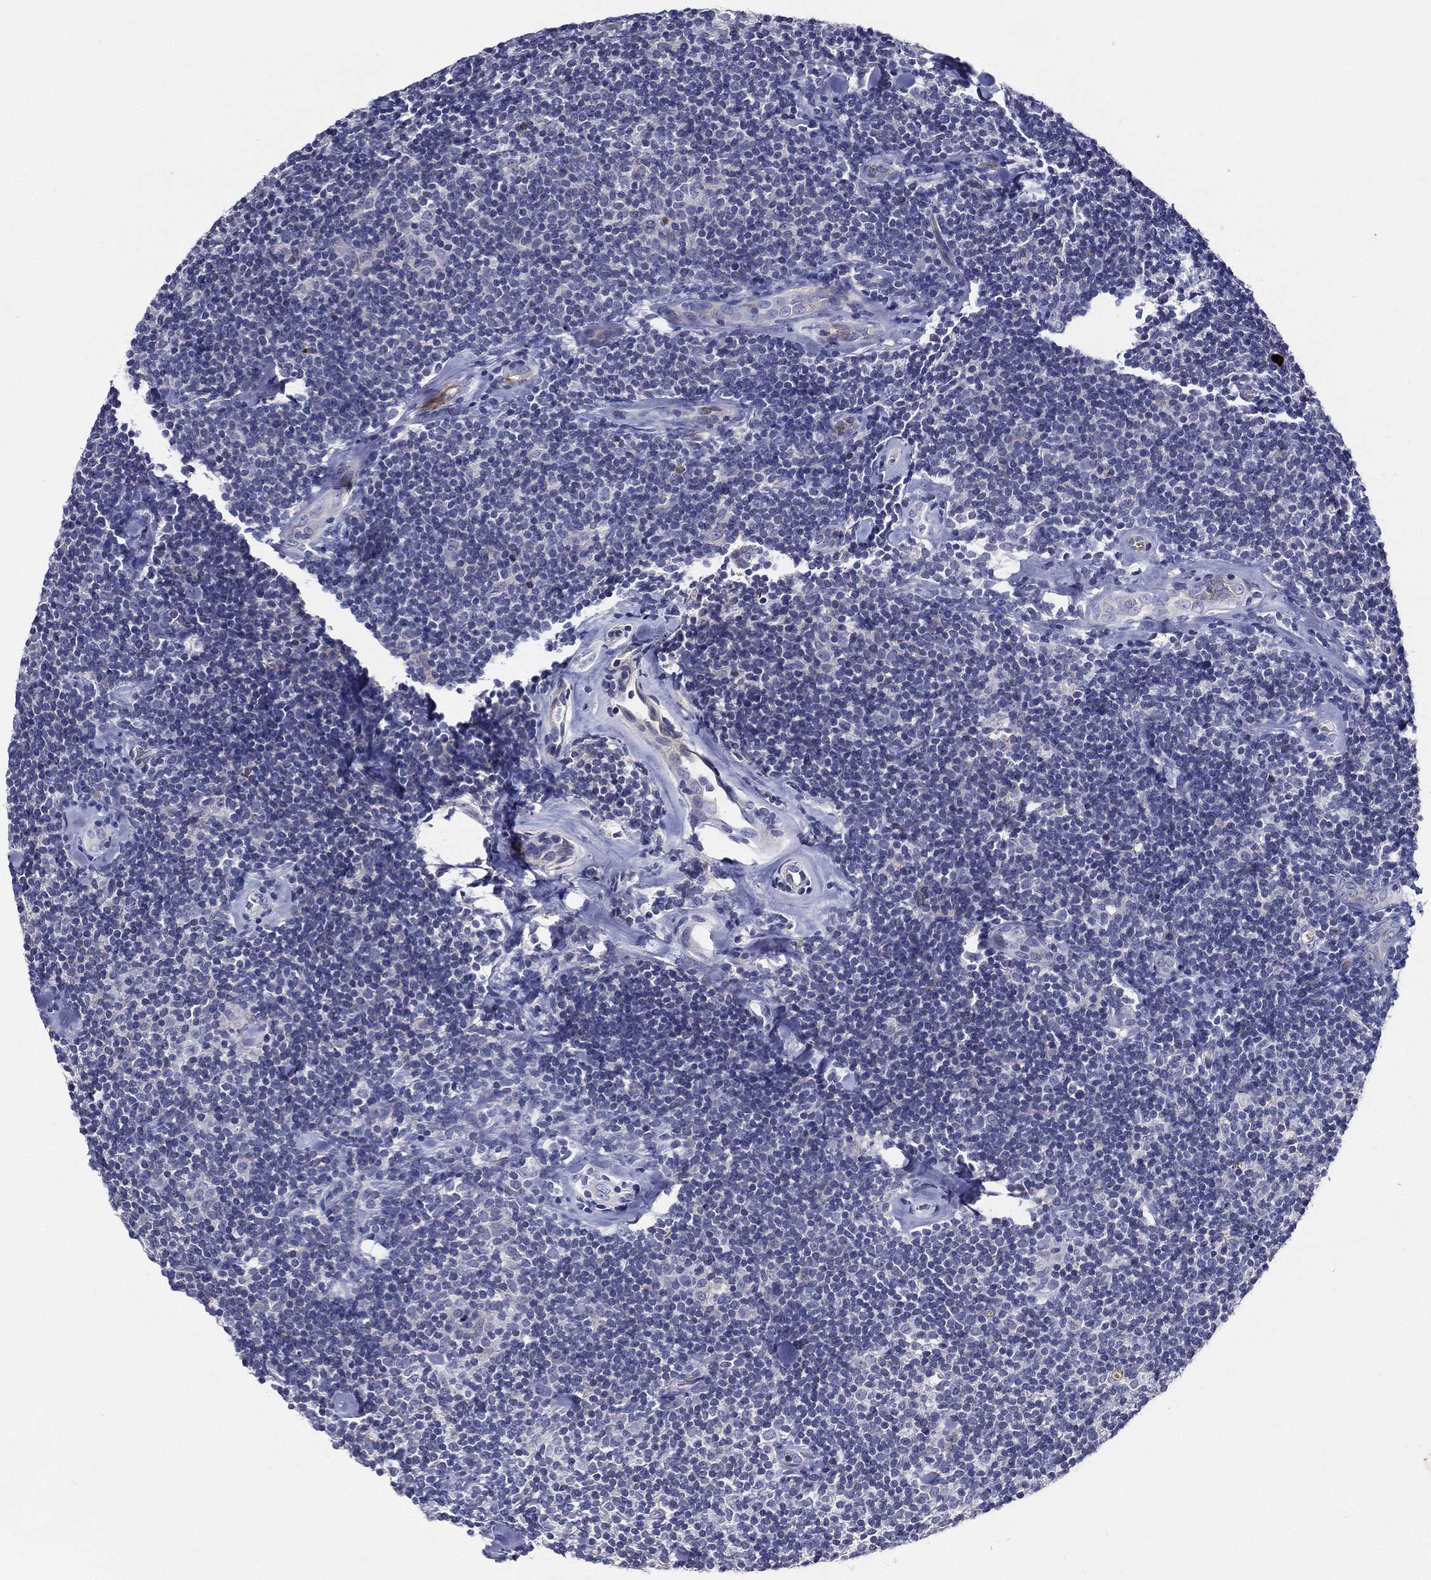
{"staining": {"intensity": "negative", "quantity": "none", "location": "none"}, "tissue": "lymphoma", "cell_type": "Tumor cells", "image_type": "cancer", "snomed": [{"axis": "morphology", "description": "Malignant lymphoma, non-Hodgkin's type, Low grade"}, {"axis": "topography", "description": "Lymph node"}], "caption": "Image shows no protein staining in tumor cells of low-grade malignant lymphoma, non-Hodgkin's type tissue.", "gene": "TMPRSS11D", "patient": {"sex": "female", "age": 56}}